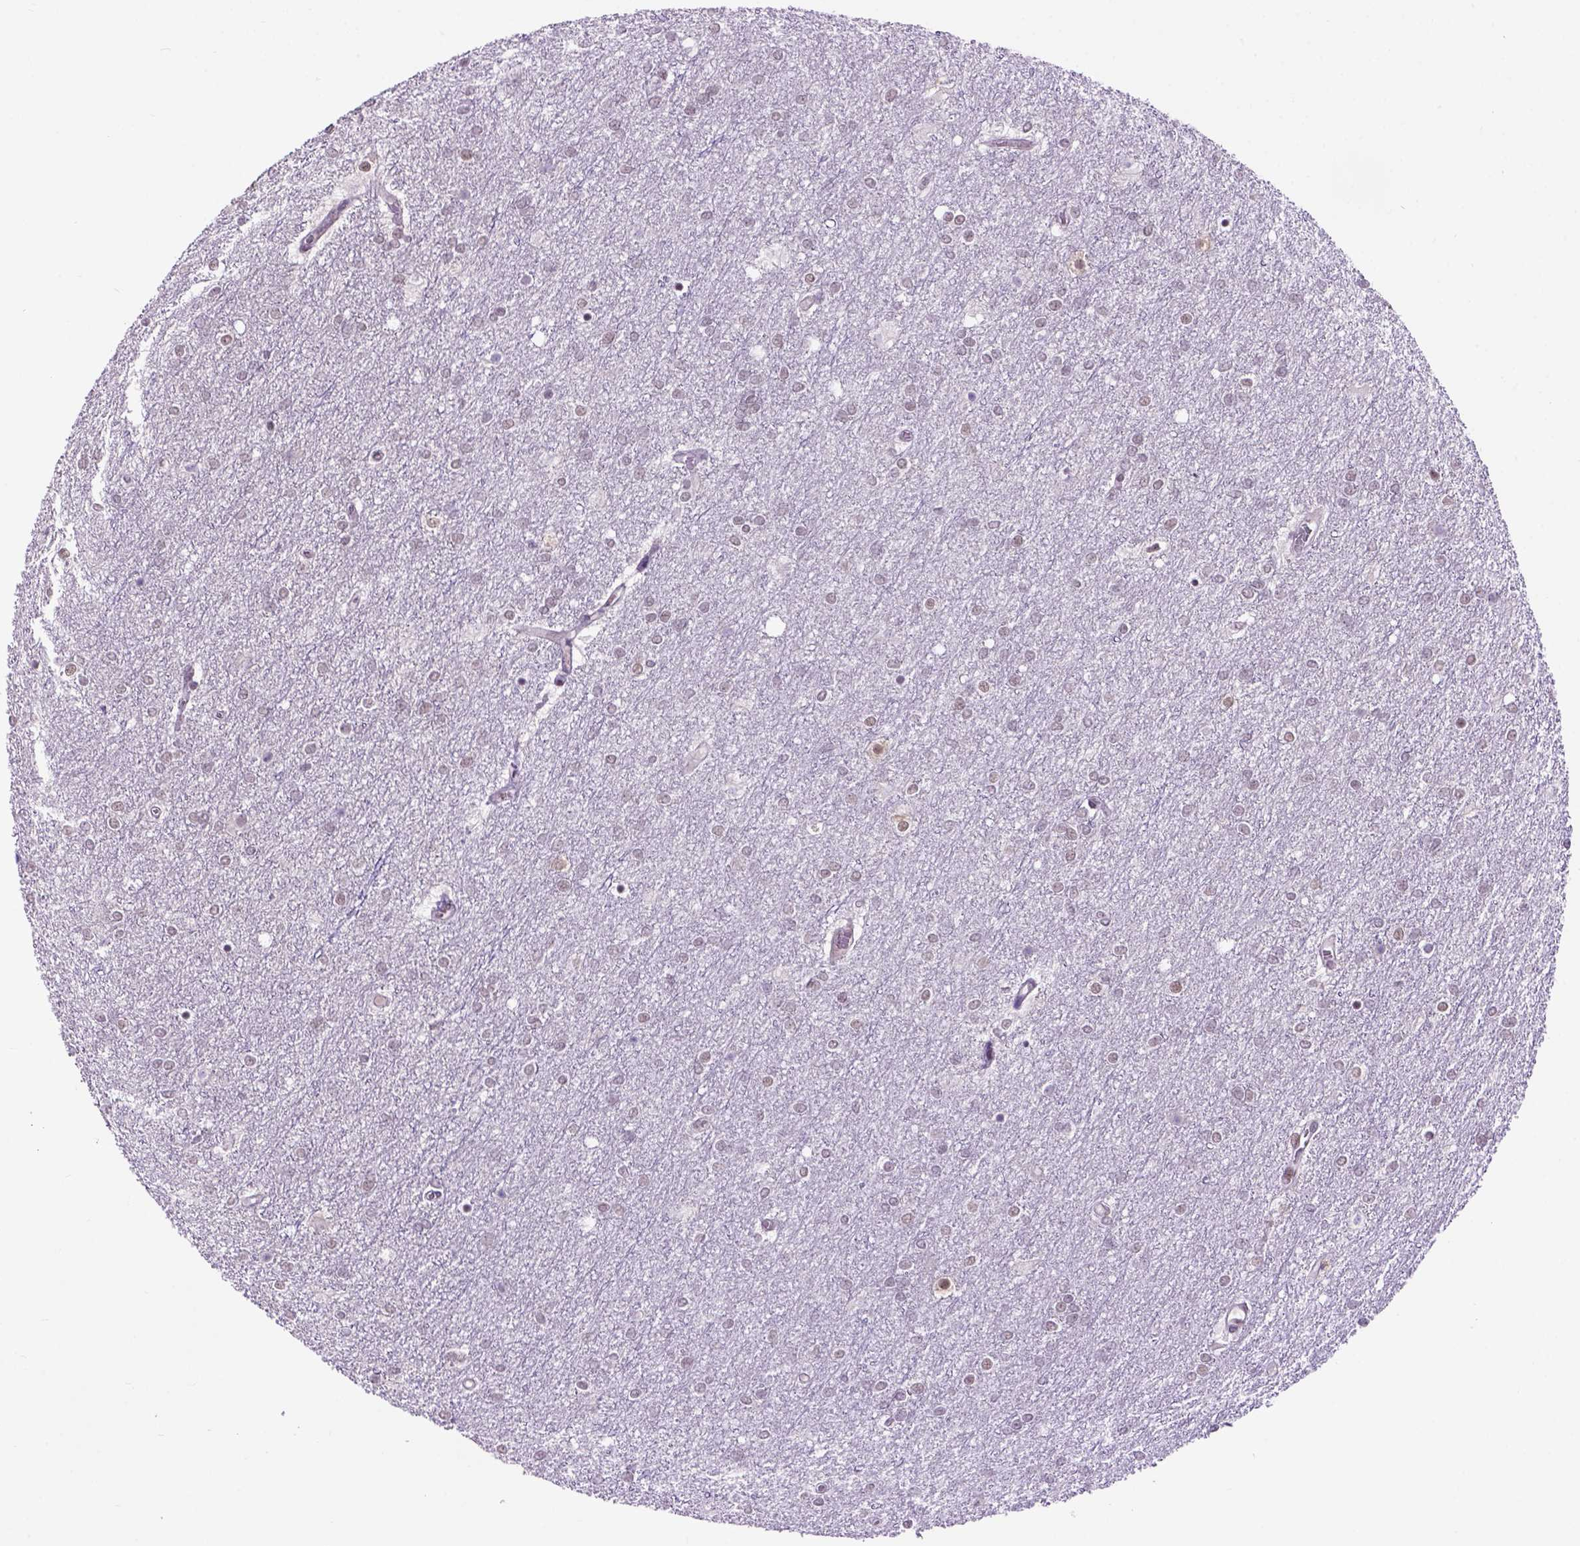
{"staining": {"intensity": "weak", "quantity": "<25%", "location": "nuclear"}, "tissue": "glioma", "cell_type": "Tumor cells", "image_type": "cancer", "snomed": [{"axis": "morphology", "description": "Glioma, malignant, High grade"}, {"axis": "topography", "description": "Brain"}], "caption": "Immunohistochemistry (IHC) histopathology image of neoplastic tissue: human glioma stained with DAB displays no significant protein staining in tumor cells. The staining was performed using DAB (3,3'-diaminobenzidine) to visualize the protein expression in brown, while the nuclei were stained in blue with hematoxylin (Magnification: 20x).", "gene": "TBPL1", "patient": {"sex": "female", "age": 61}}